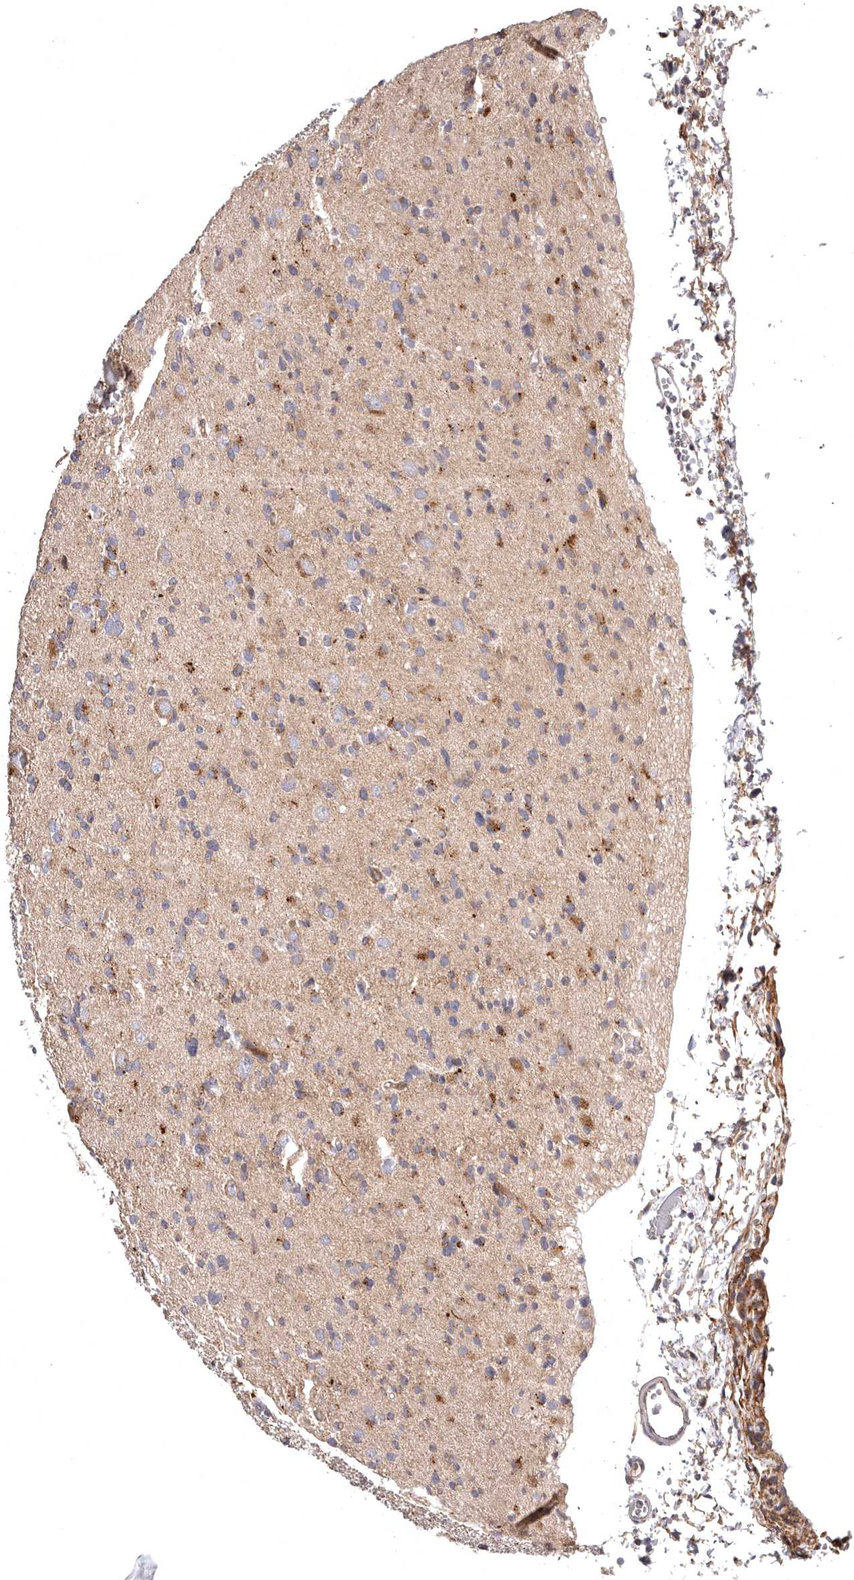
{"staining": {"intensity": "moderate", "quantity": "25%-75%", "location": "cytoplasmic/membranous"}, "tissue": "glioma", "cell_type": "Tumor cells", "image_type": "cancer", "snomed": [{"axis": "morphology", "description": "Glioma, malignant, Low grade"}, {"axis": "topography", "description": "Brain"}], "caption": "Moderate cytoplasmic/membranous expression is identified in approximately 25%-75% of tumor cells in glioma.", "gene": "ADCY2", "patient": {"sex": "female", "age": 22}}